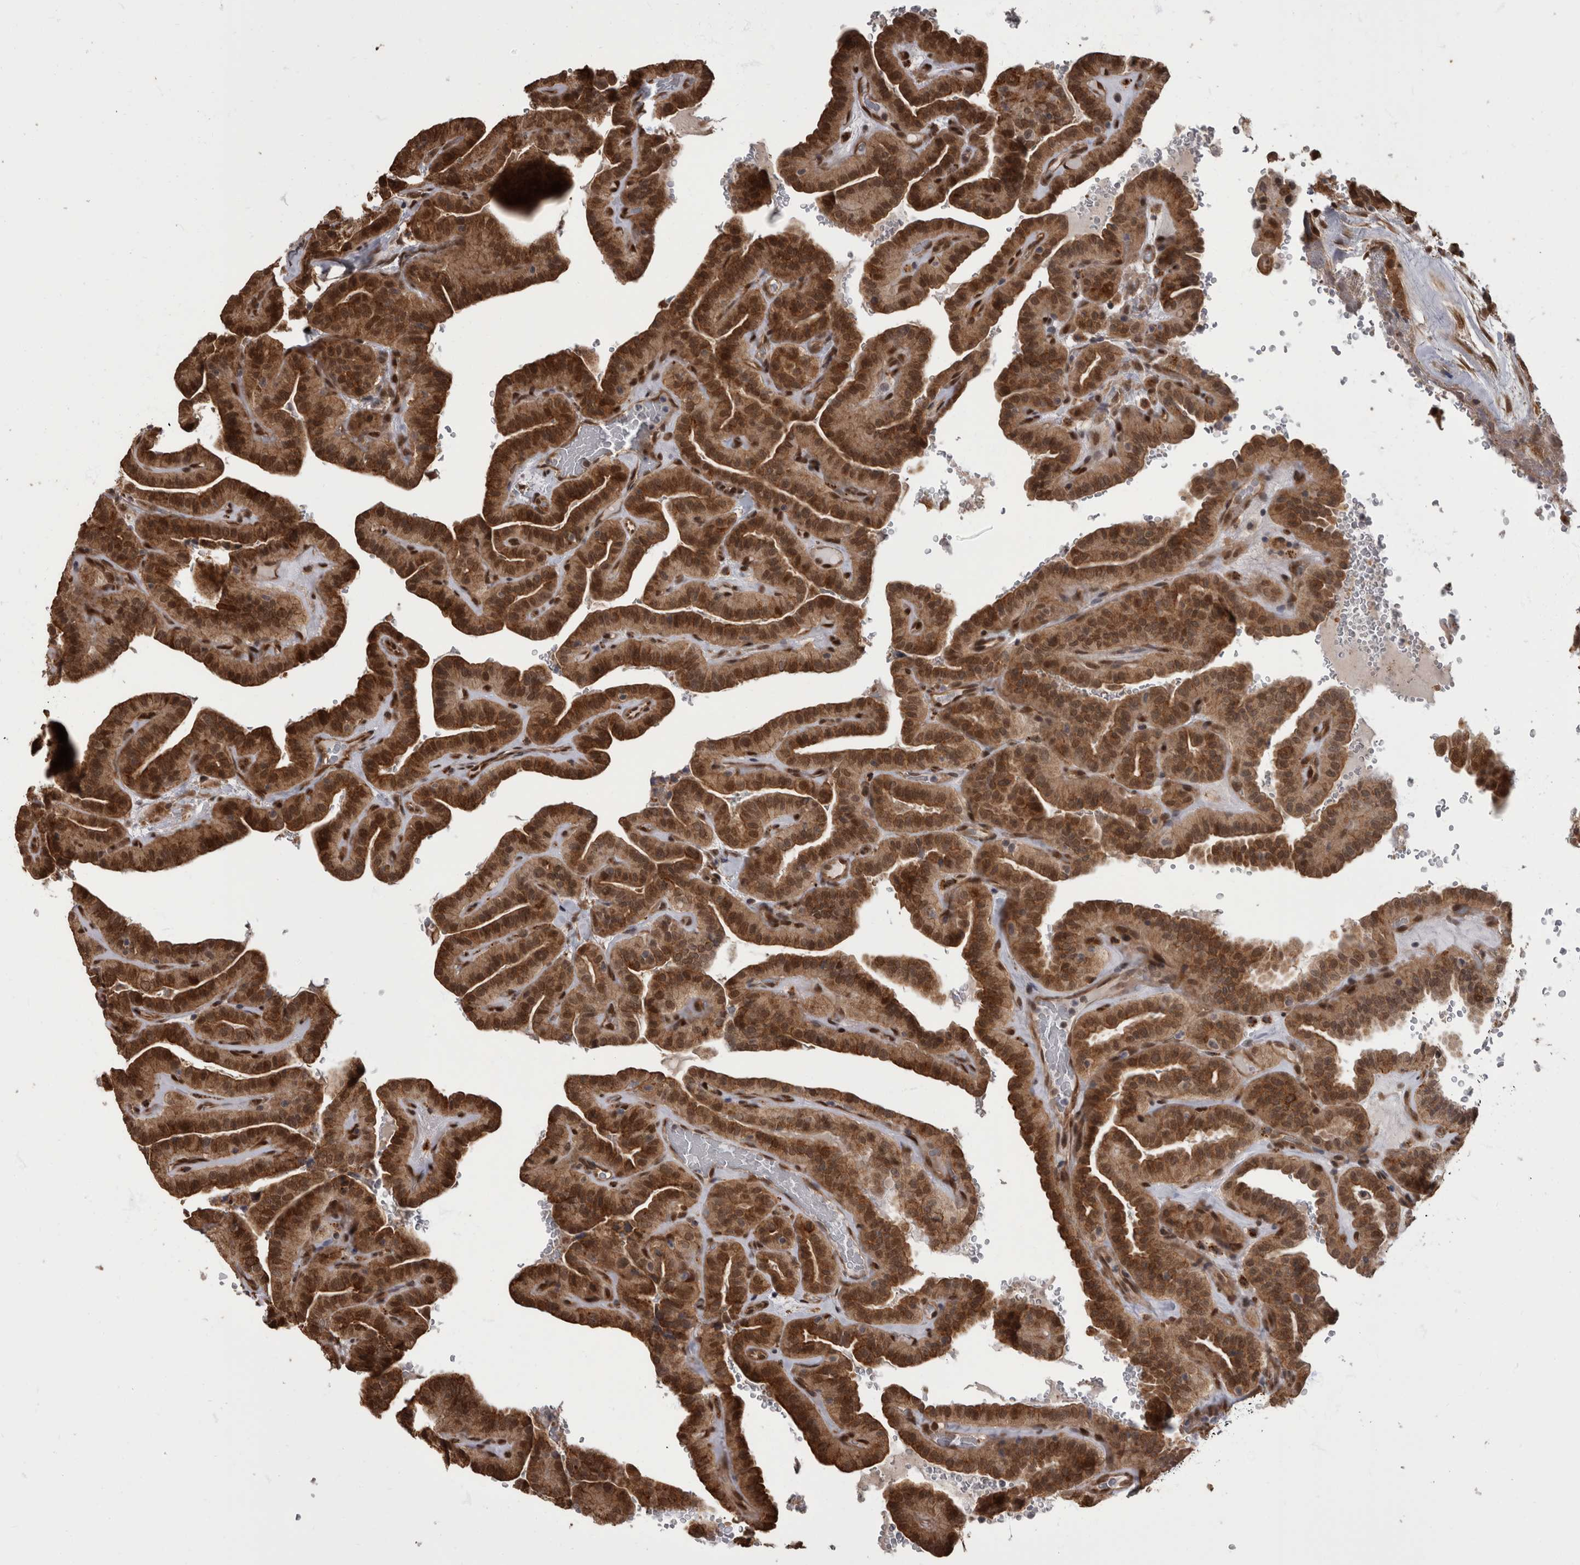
{"staining": {"intensity": "strong", "quantity": ">75%", "location": "cytoplasmic/membranous,nuclear"}, "tissue": "thyroid cancer", "cell_type": "Tumor cells", "image_type": "cancer", "snomed": [{"axis": "morphology", "description": "Papillary adenocarcinoma, NOS"}, {"axis": "topography", "description": "Thyroid gland"}], "caption": "Tumor cells exhibit high levels of strong cytoplasmic/membranous and nuclear expression in about >75% of cells in thyroid cancer. (DAB IHC with brightfield microscopy, high magnification).", "gene": "AKT3", "patient": {"sex": "male", "age": 77}}